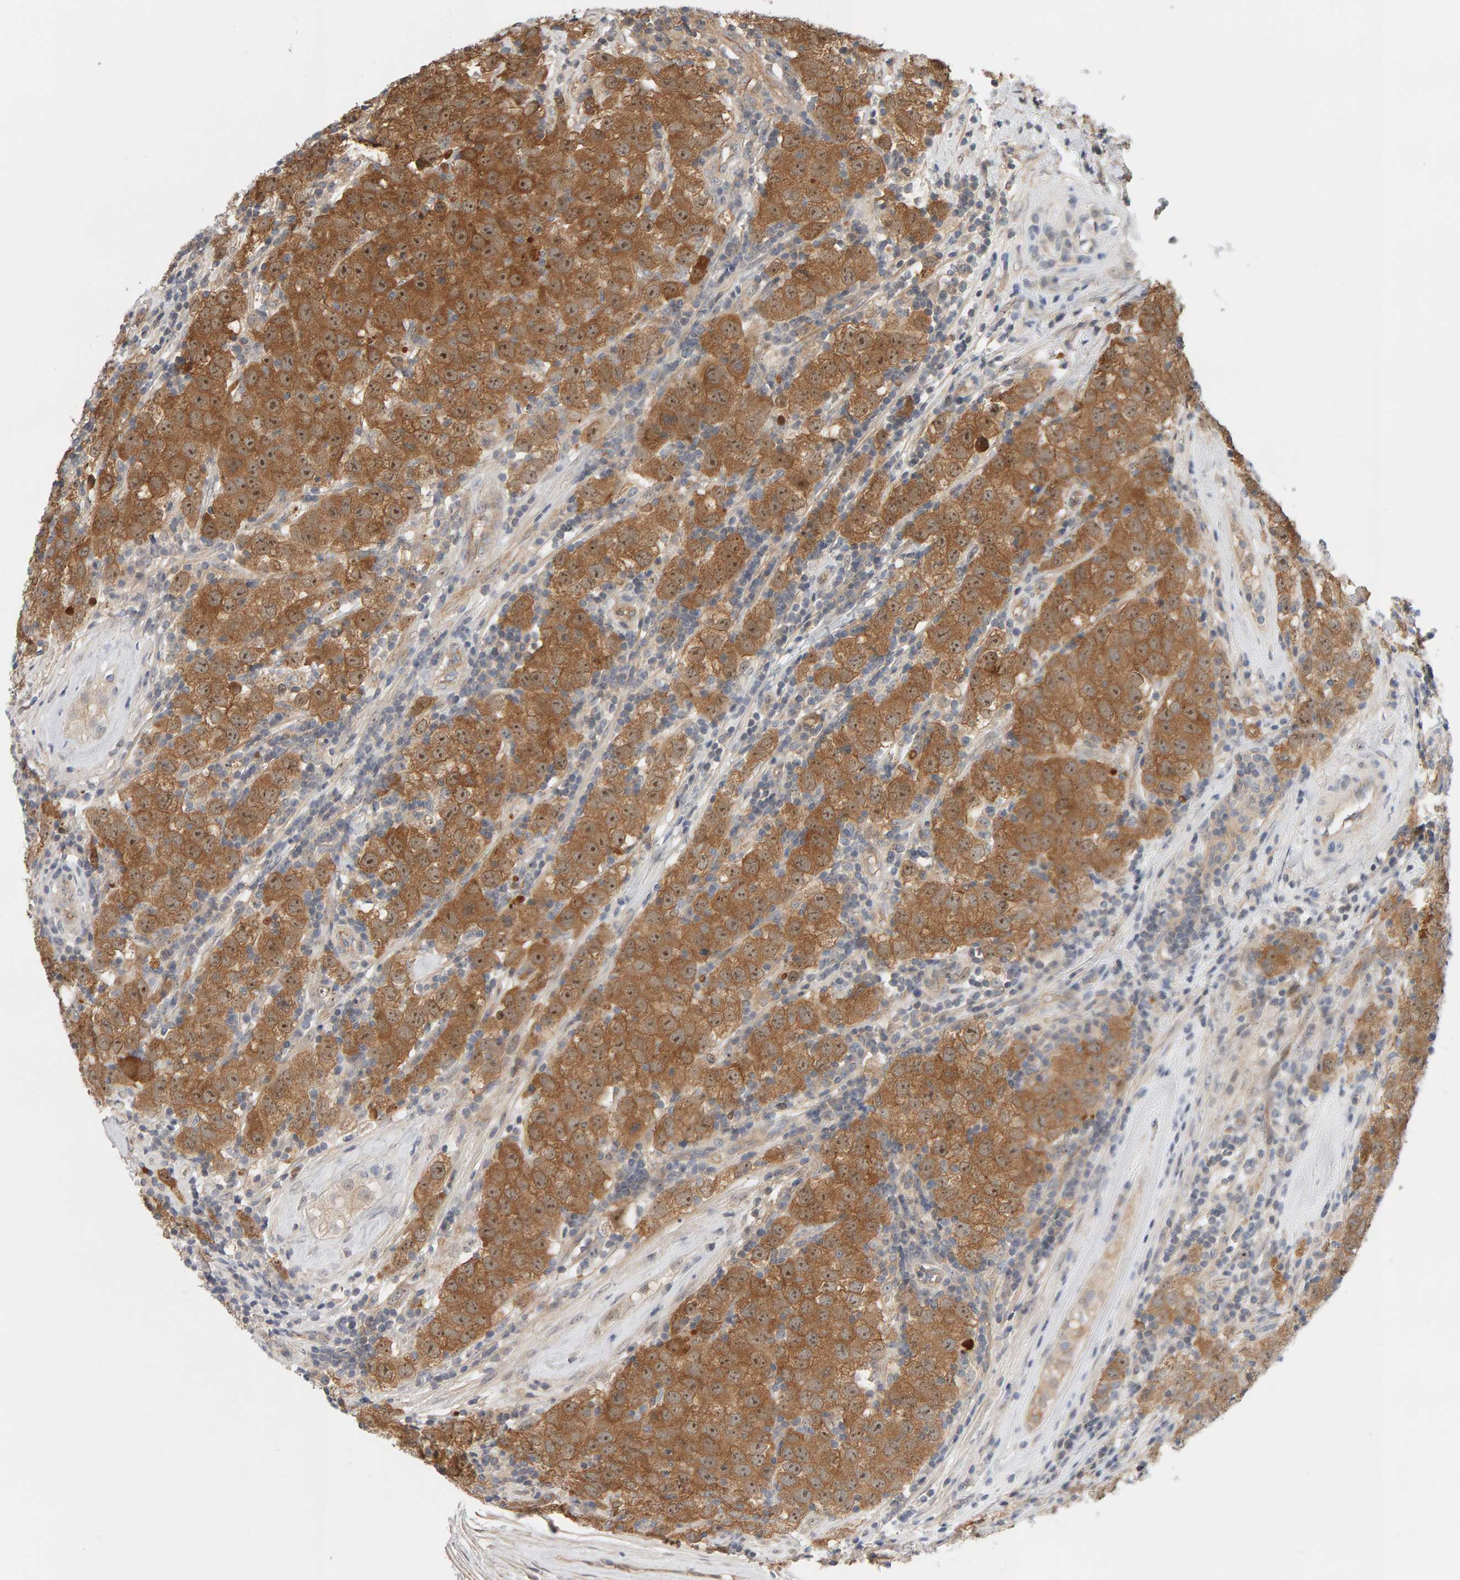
{"staining": {"intensity": "moderate", "quantity": ">75%", "location": "cytoplasmic/membranous,nuclear"}, "tissue": "testis cancer", "cell_type": "Tumor cells", "image_type": "cancer", "snomed": [{"axis": "morphology", "description": "Seminoma, NOS"}, {"axis": "morphology", "description": "Carcinoma, Embryonal, NOS"}, {"axis": "topography", "description": "Testis"}], "caption": "This histopathology image reveals IHC staining of testis embryonal carcinoma, with medium moderate cytoplasmic/membranous and nuclear expression in approximately >75% of tumor cells.", "gene": "PPP1R16A", "patient": {"sex": "male", "age": 28}}